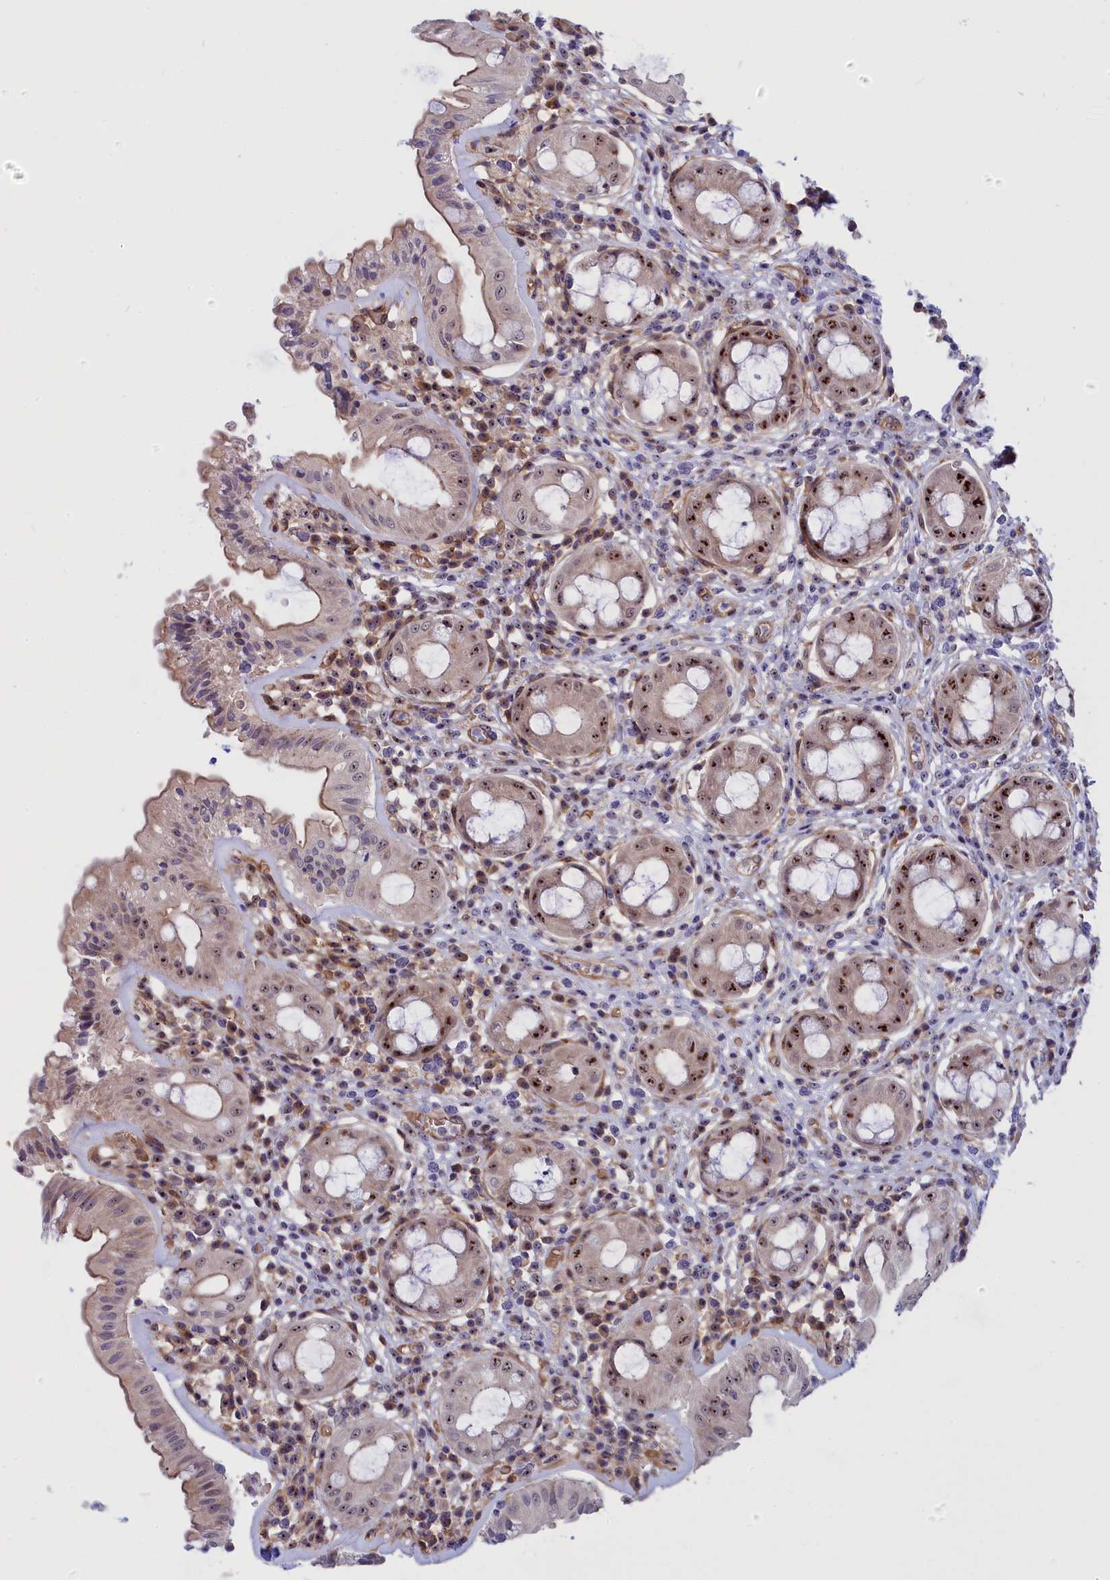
{"staining": {"intensity": "moderate", "quantity": ">75%", "location": "cytoplasmic/membranous,nuclear"}, "tissue": "rectum", "cell_type": "Glandular cells", "image_type": "normal", "snomed": [{"axis": "morphology", "description": "Normal tissue, NOS"}, {"axis": "topography", "description": "Rectum"}], "caption": "DAB (3,3'-diaminobenzidine) immunohistochemical staining of benign human rectum demonstrates moderate cytoplasmic/membranous,nuclear protein positivity in approximately >75% of glandular cells.", "gene": "DBNDD1", "patient": {"sex": "female", "age": 57}}